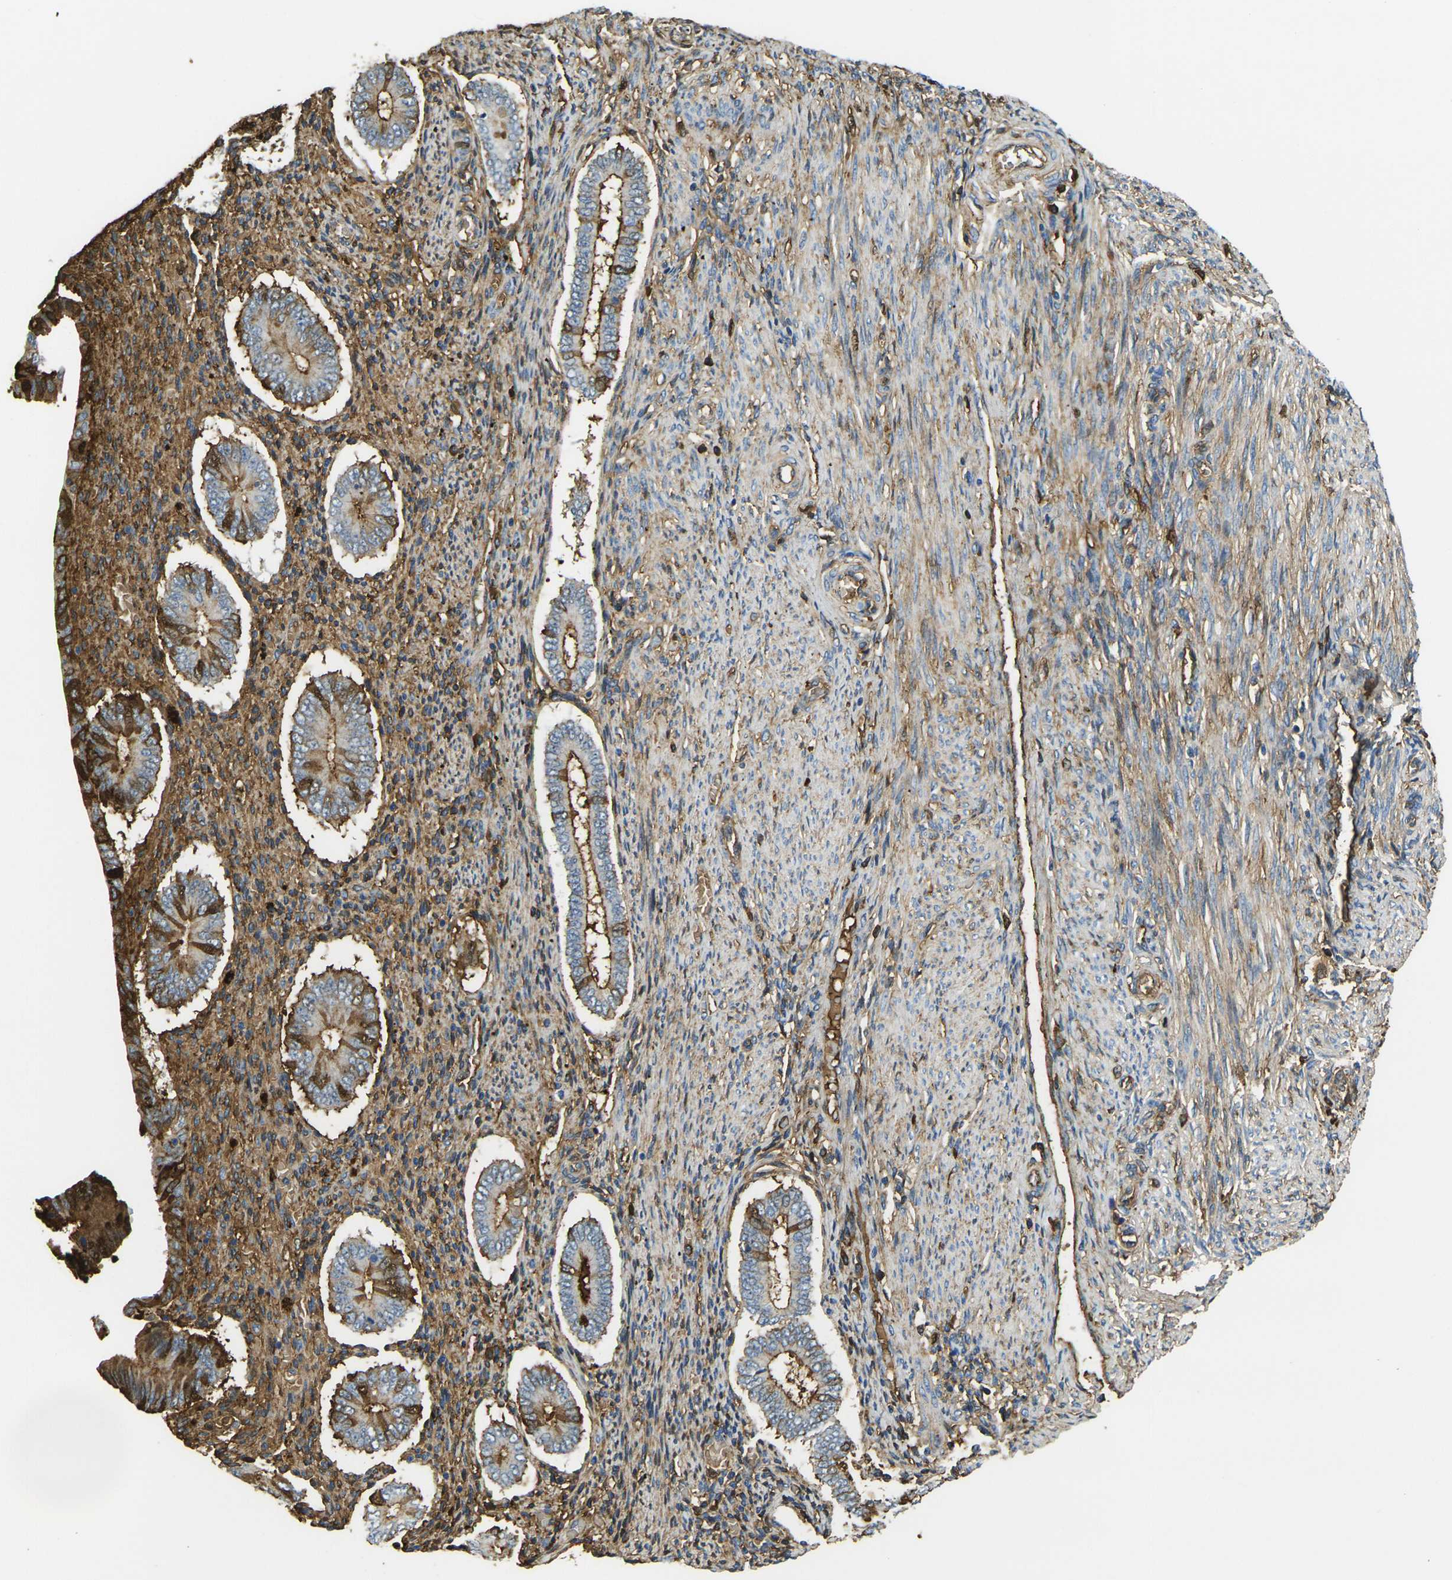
{"staining": {"intensity": "moderate", "quantity": ">75%", "location": "cytoplasmic/membranous"}, "tissue": "endometrium", "cell_type": "Cells in endometrial stroma", "image_type": "normal", "snomed": [{"axis": "morphology", "description": "Normal tissue, NOS"}, {"axis": "topography", "description": "Endometrium"}], "caption": "Immunohistochemistry (IHC) (DAB) staining of normal human endometrium exhibits moderate cytoplasmic/membranous protein positivity in about >75% of cells in endometrial stroma. The staining was performed using DAB (3,3'-diaminobenzidine) to visualize the protein expression in brown, while the nuclei were stained in blue with hematoxylin (Magnification: 20x).", "gene": "PLCD1", "patient": {"sex": "female", "age": 42}}